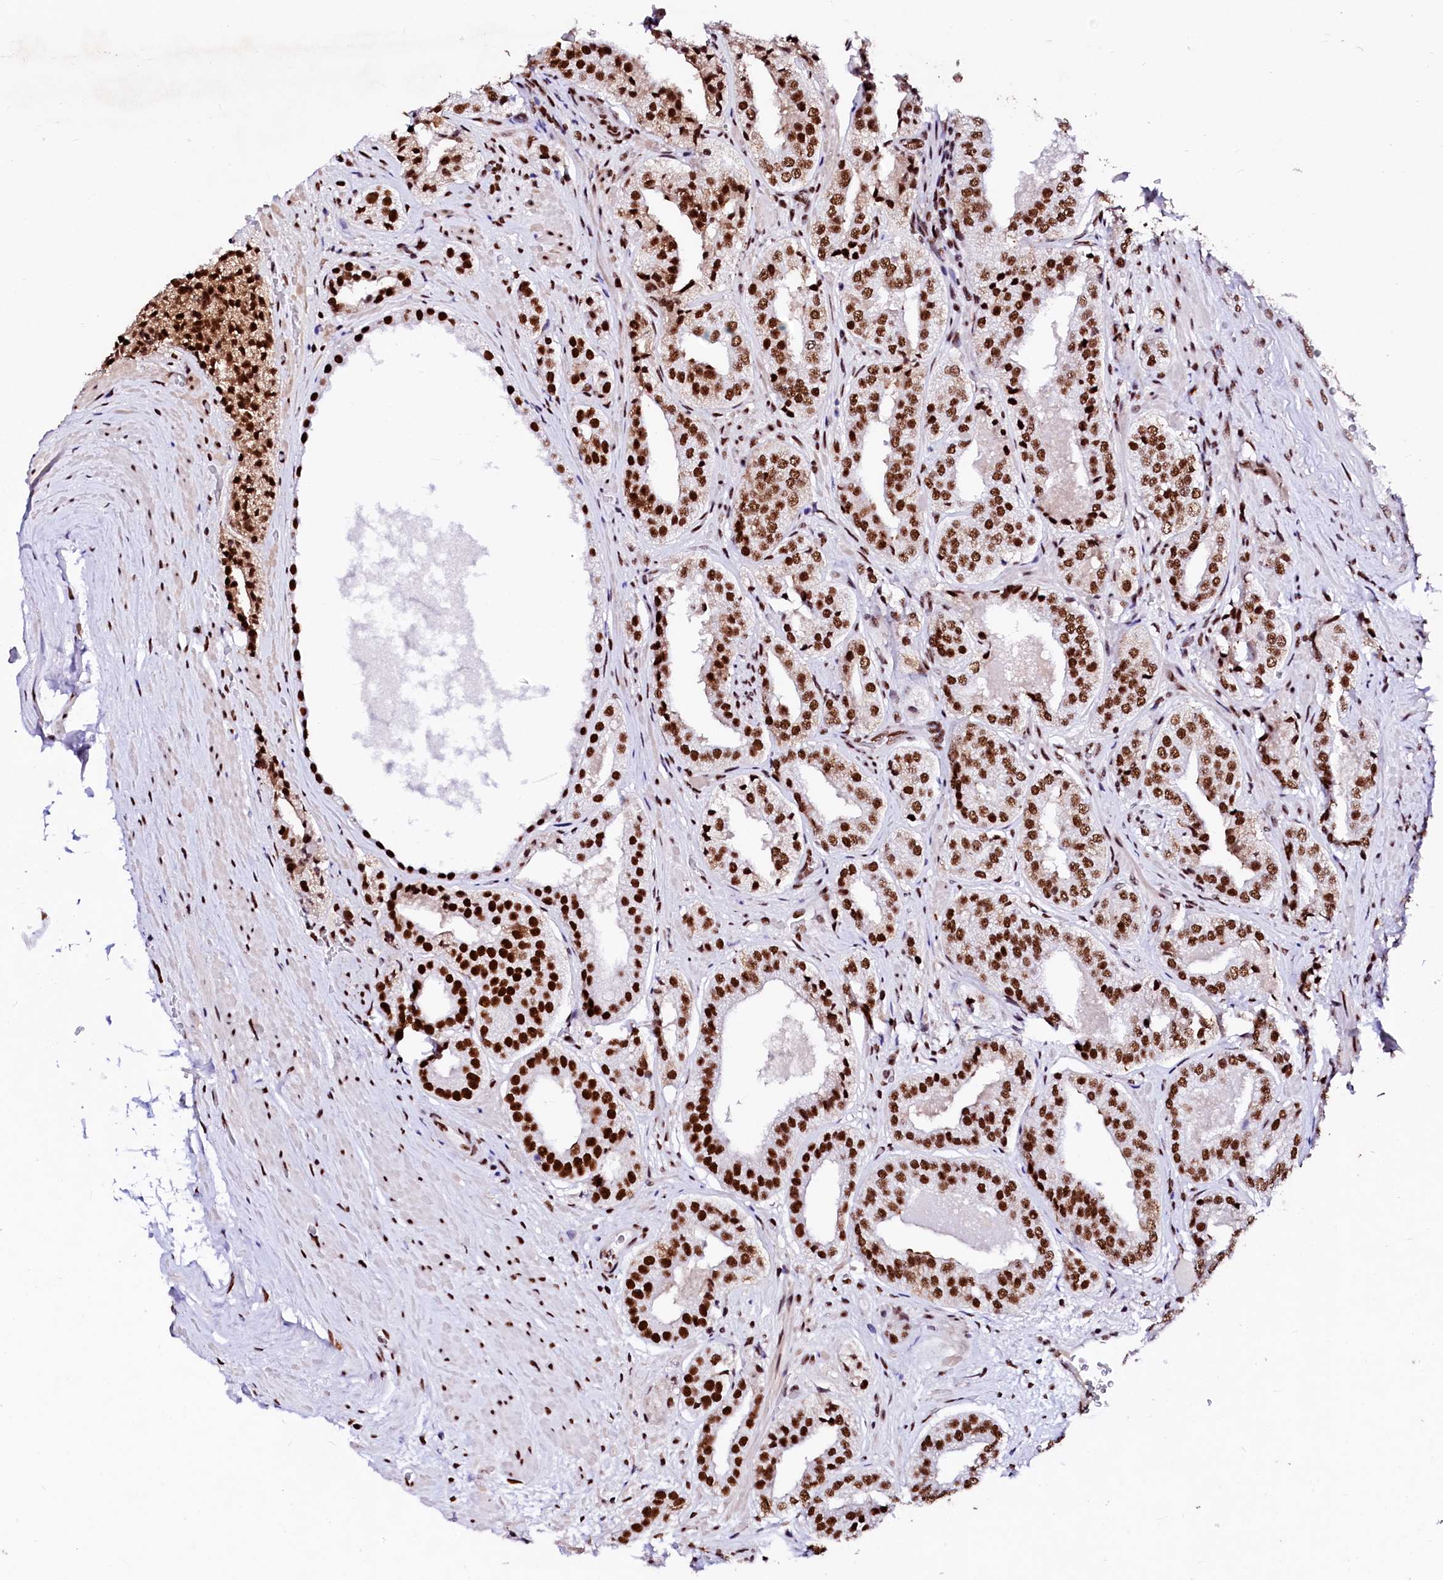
{"staining": {"intensity": "strong", "quantity": ">75%", "location": "nuclear"}, "tissue": "prostate cancer", "cell_type": "Tumor cells", "image_type": "cancer", "snomed": [{"axis": "morphology", "description": "Adenocarcinoma, High grade"}, {"axis": "topography", "description": "Prostate"}], "caption": "Prostate cancer tissue reveals strong nuclear expression in about >75% of tumor cells The staining was performed using DAB to visualize the protein expression in brown, while the nuclei were stained in blue with hematoxylin (Magnification: 20x).", "gene": "CPSF6", "patient": {"sex": "male", "age": 71}}